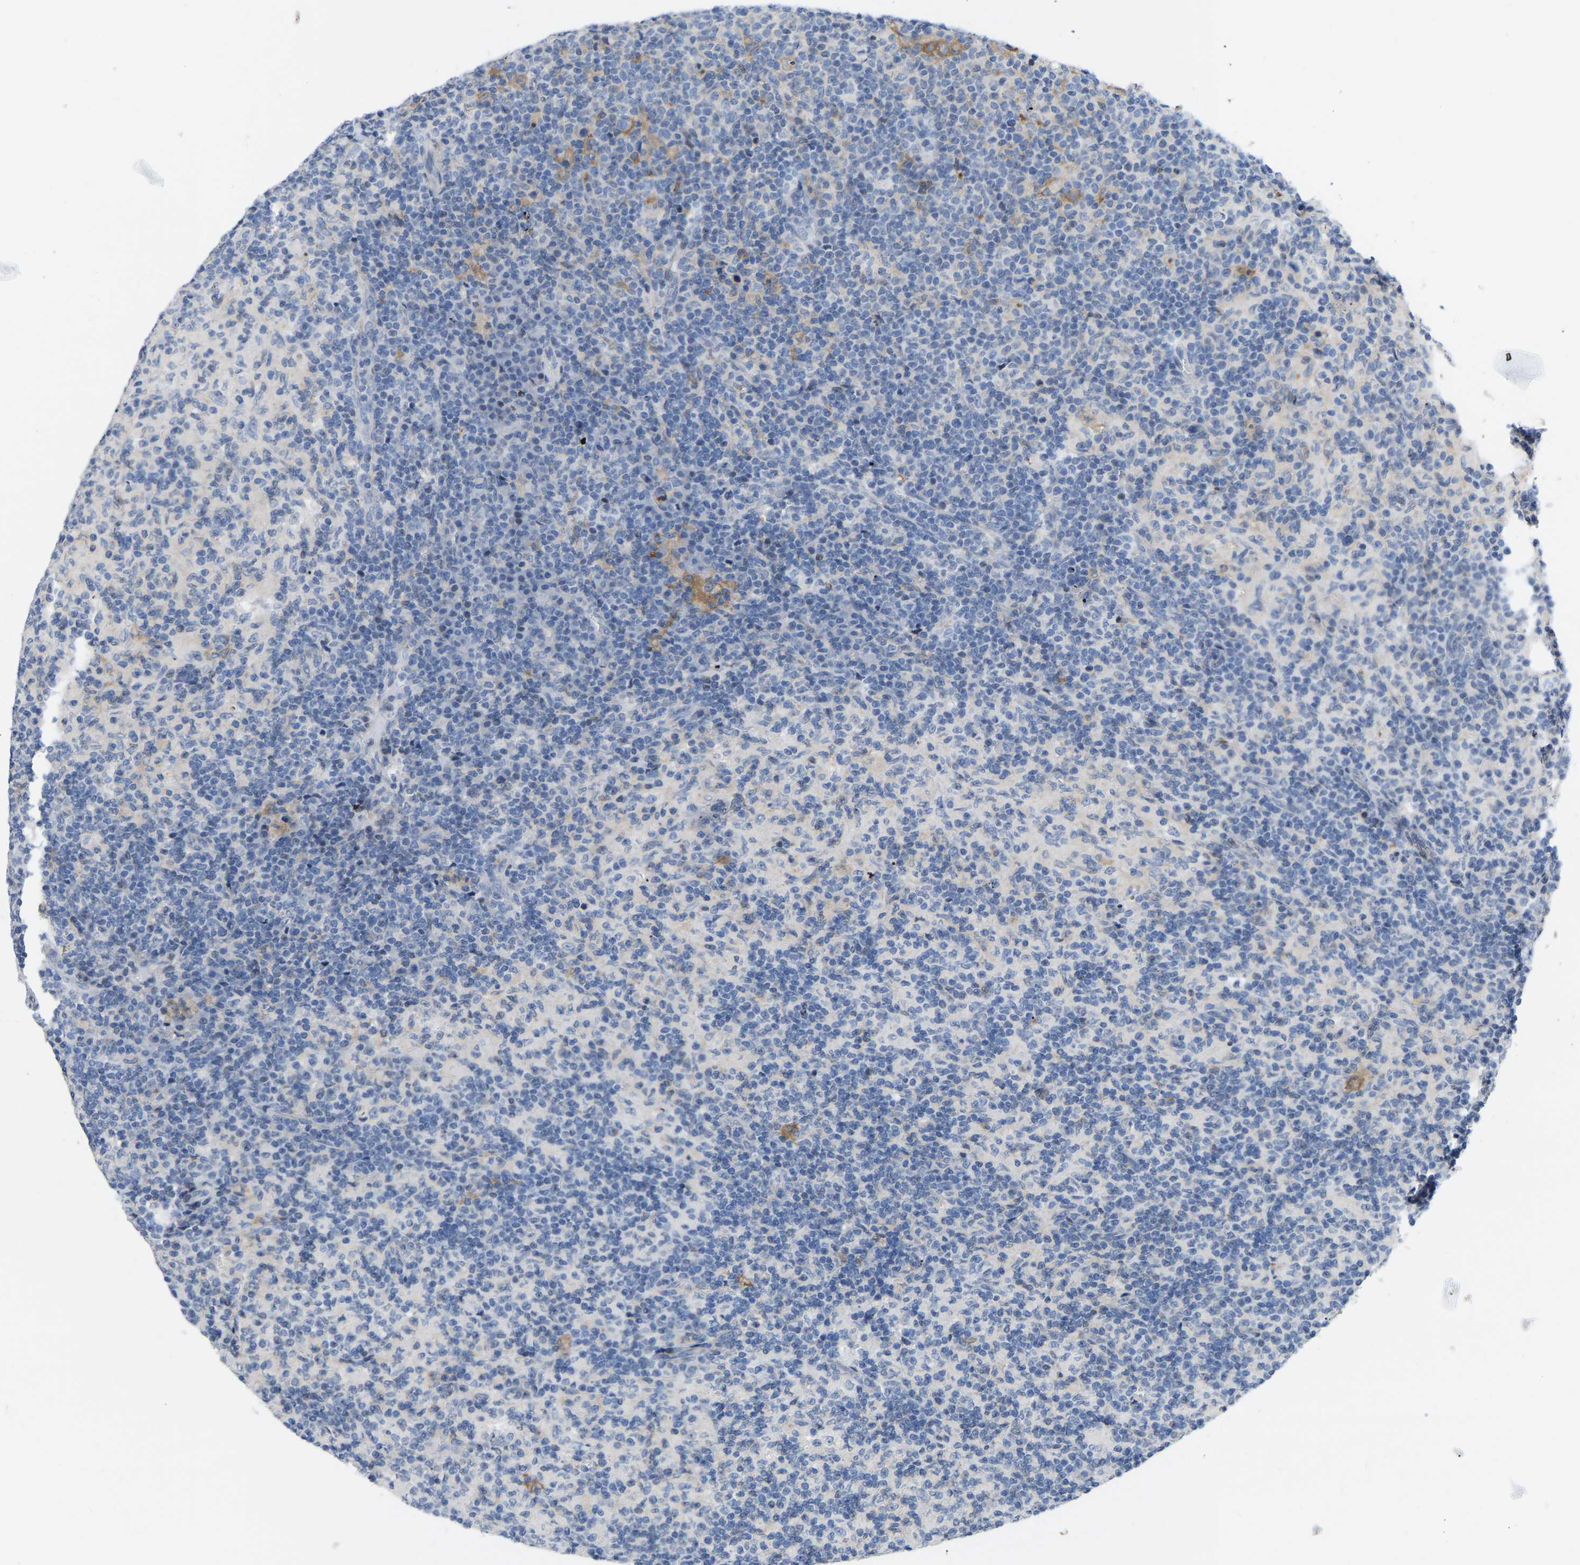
{"staining": {"intensity": "negative", "quantity": "none", "location": "none"}, "tissue": "lymph node", "cell_type": "Germinal center cells", "image_type": "normal", "snomed": [{"axis": "morphology", "description": "Normal tissue, NOS"}, {"axis": "morphology", "description": "Inflammation, NOS"}, {"axis": "topography", "description": "Lymph node"}], "caption": "Immunohistochemistry image of unremarkable lymph node stained for a protein (brown), which shows no positivity in germinal center cells.", "gene": "ABTB2", "patient": {"sex": "male", "age": 55}}